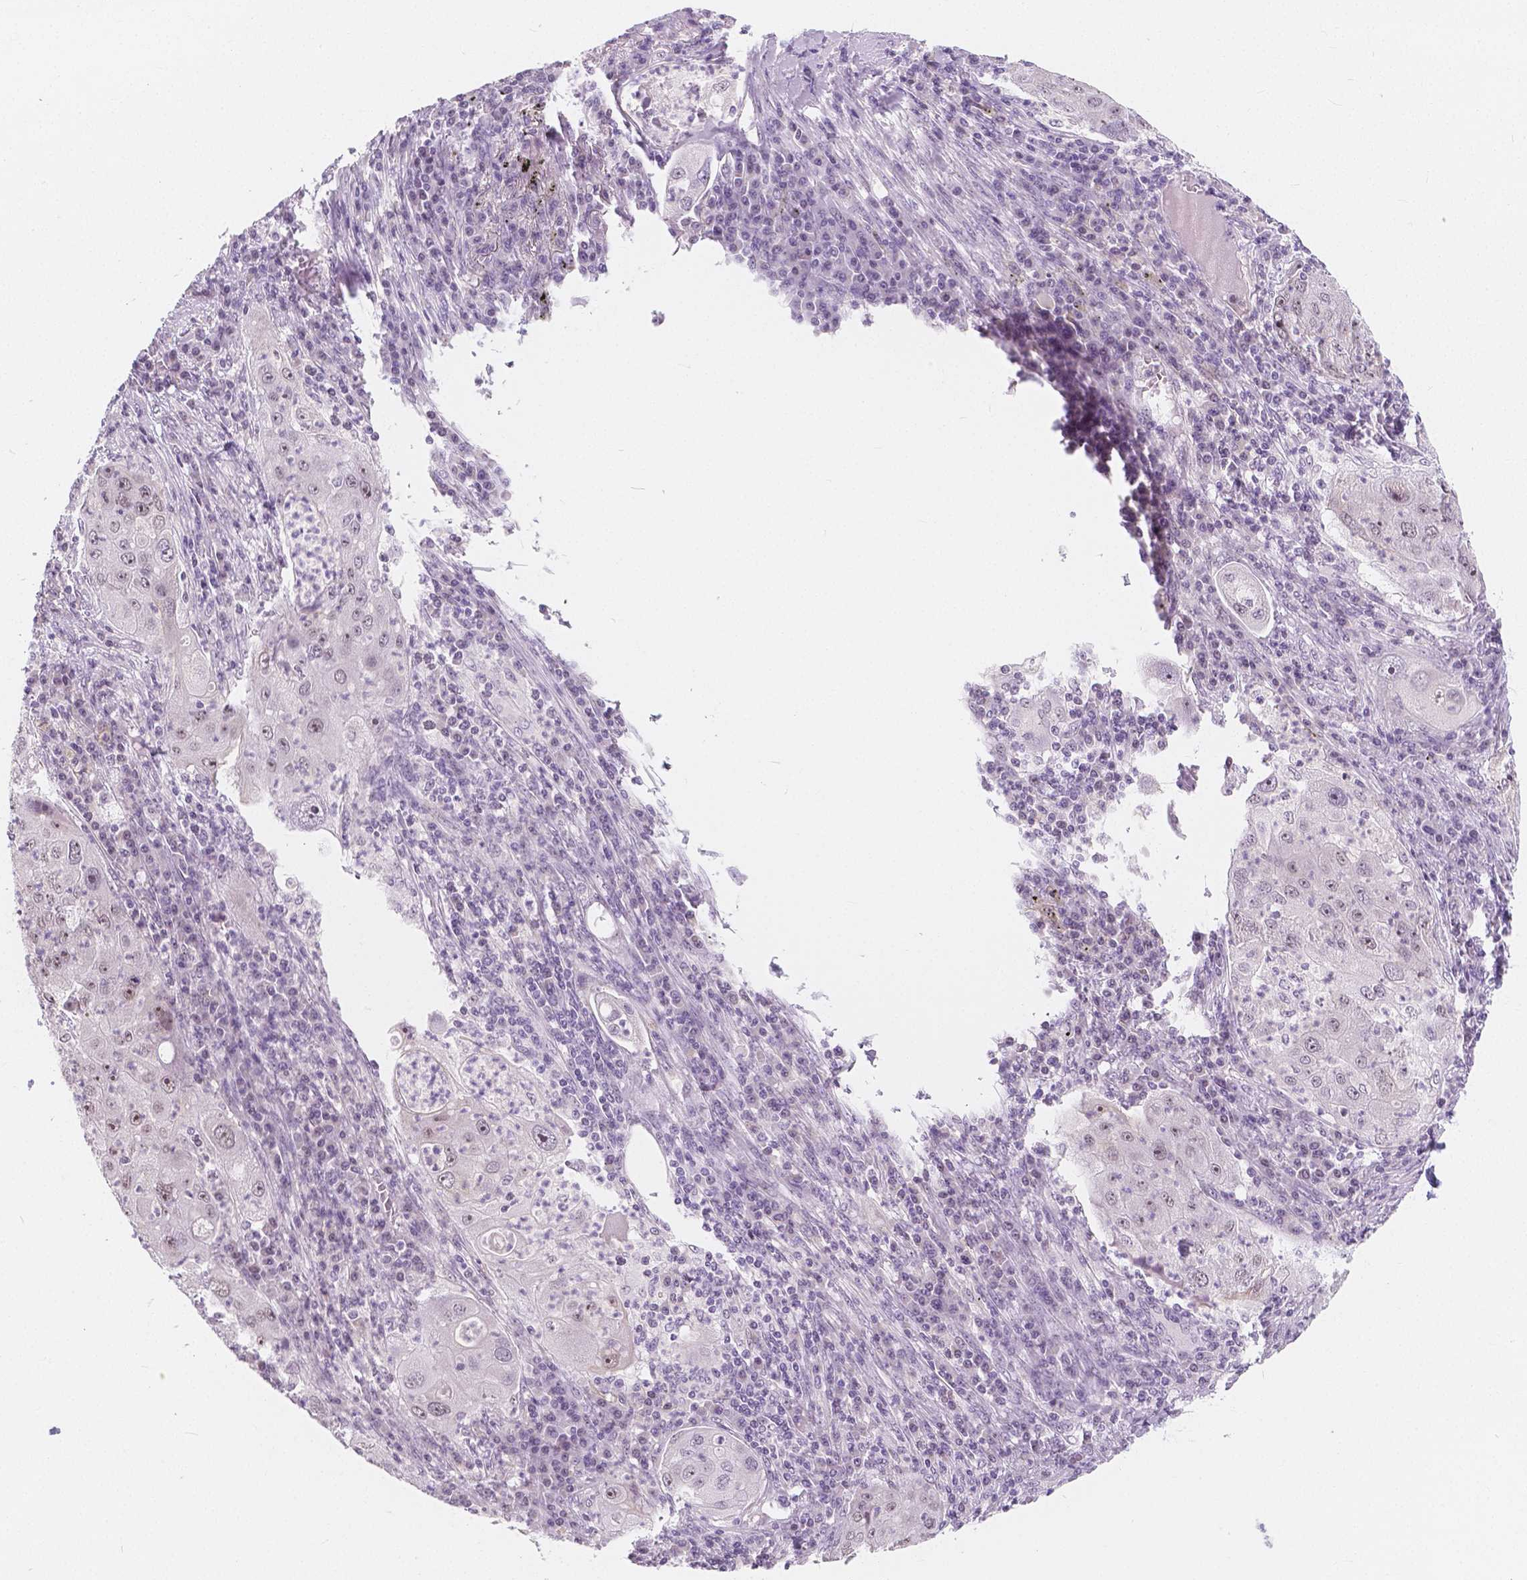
{"staining": {"intensity": "moderate", "quantity": "<25%", "location": "nuclear"}, "tissue": "lung cancer", "cell_type": "Tumor cells", "image_type": "cancer", "snomed": [{"axis": "morphology", "description": "Squamous cell carcinoma, NOS"}, {"axis": "topography", "description": "Lung"}], "caption": "IHC photomicrograph of neoplastic tissue: squamous cell carcinoma (lung) stained using immunohistochemistry (IHC) displays low levels of moderate protein expression localized specifically in the nuclear of tumor cells, appearing as a nuclear brown color.", "gene": "NOLC1", "patient": {"sex": "female", "age": 59}}